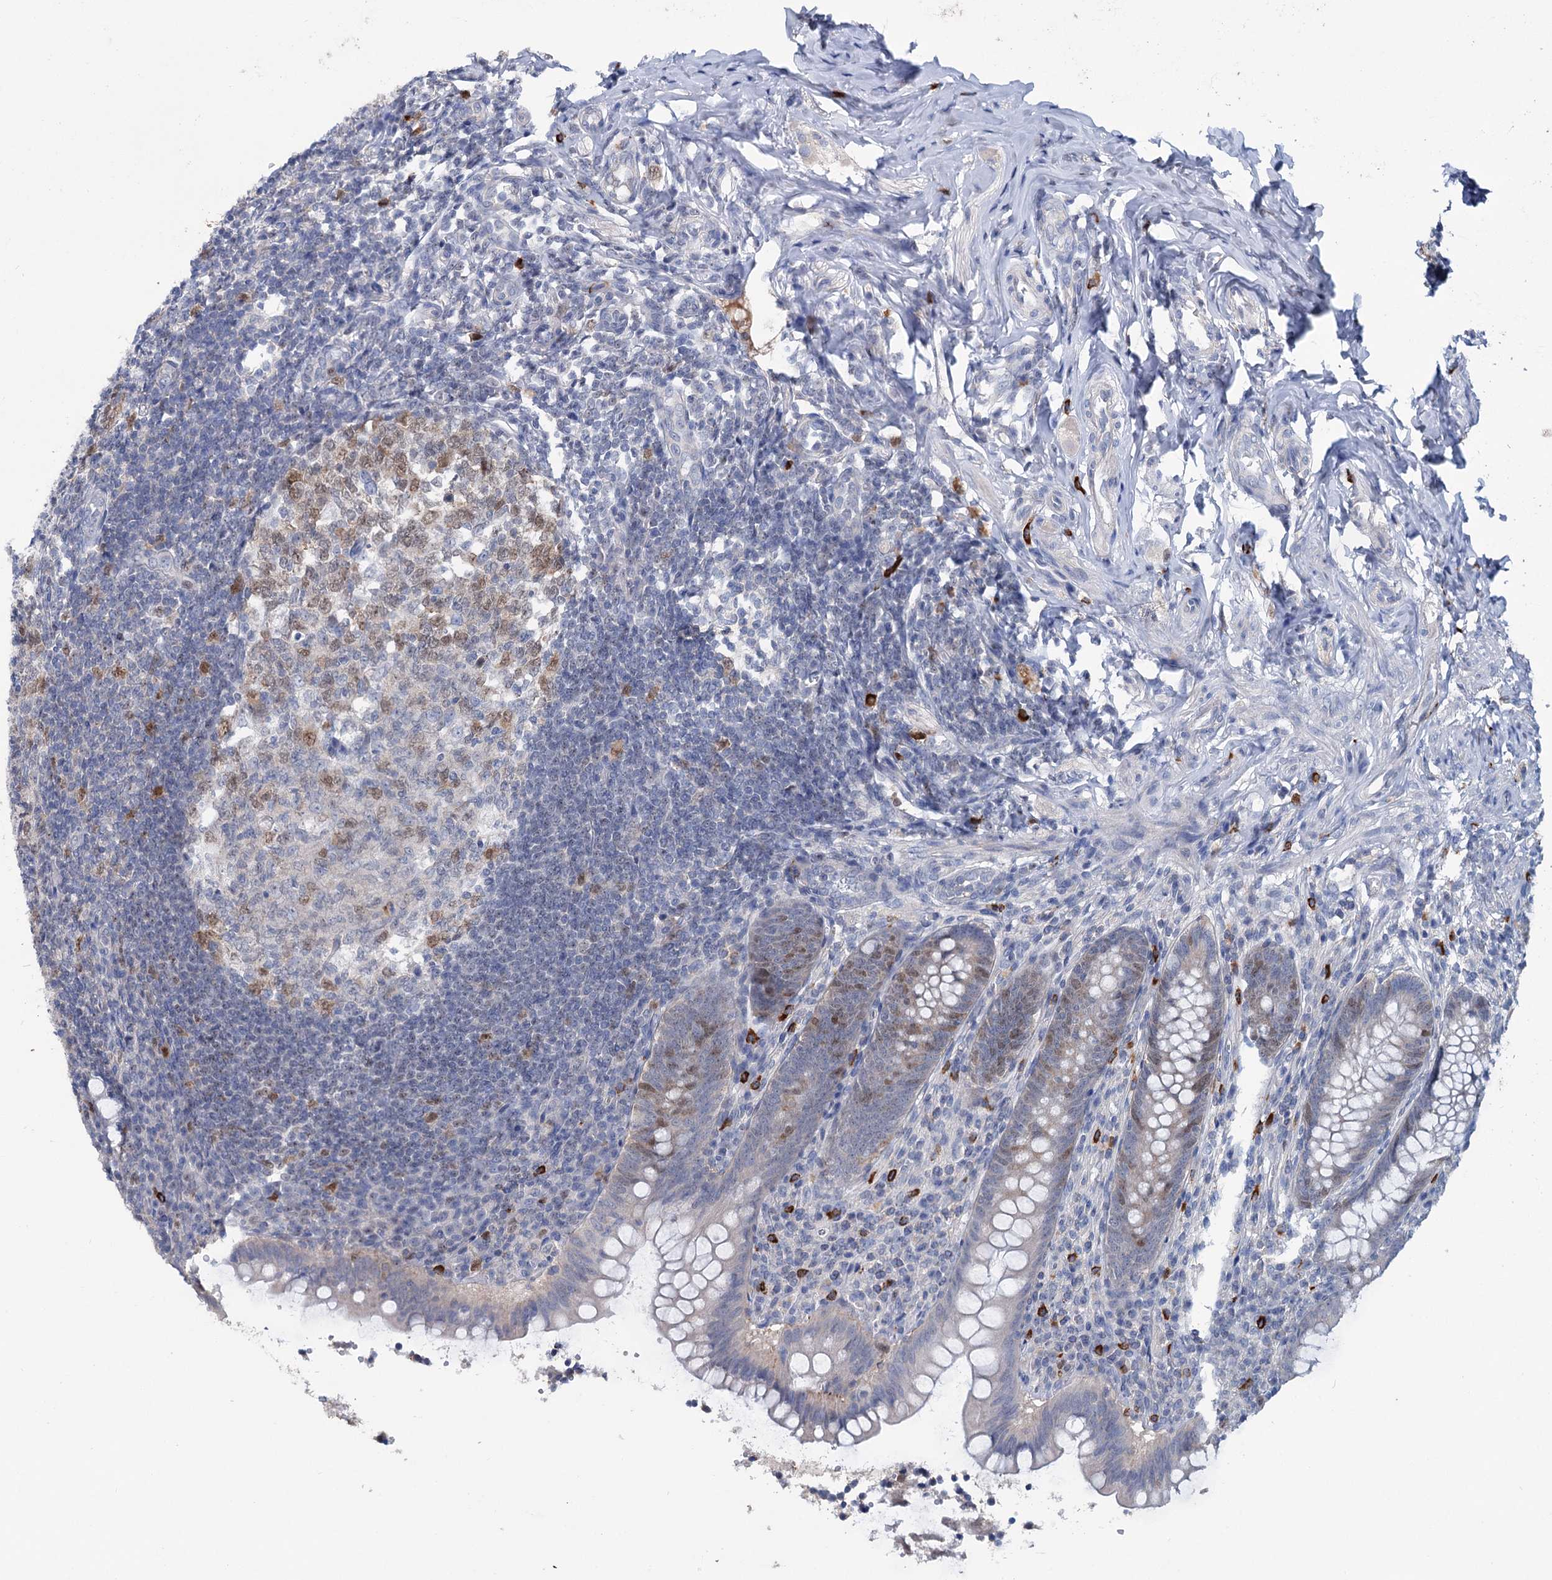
{"staining": {"intensity": "weak", "quantity": "<25%", "location": "cytoplasmic/membranous,nuclear"}, "tissue": "appendix", "cell_type": "Glandular cells", "image_type": "normal", "snomed": [{"axis": "morphology", "description": "Normal tissue, NOS"}, {"axis": "topography", "description": "Appendix"}], "caption": "Photomicrograph shows no significant protein positivity in glandular cells of benign appendix.", "gene": "FAM111B", "patient": {"sex": "female", "age": 33}}